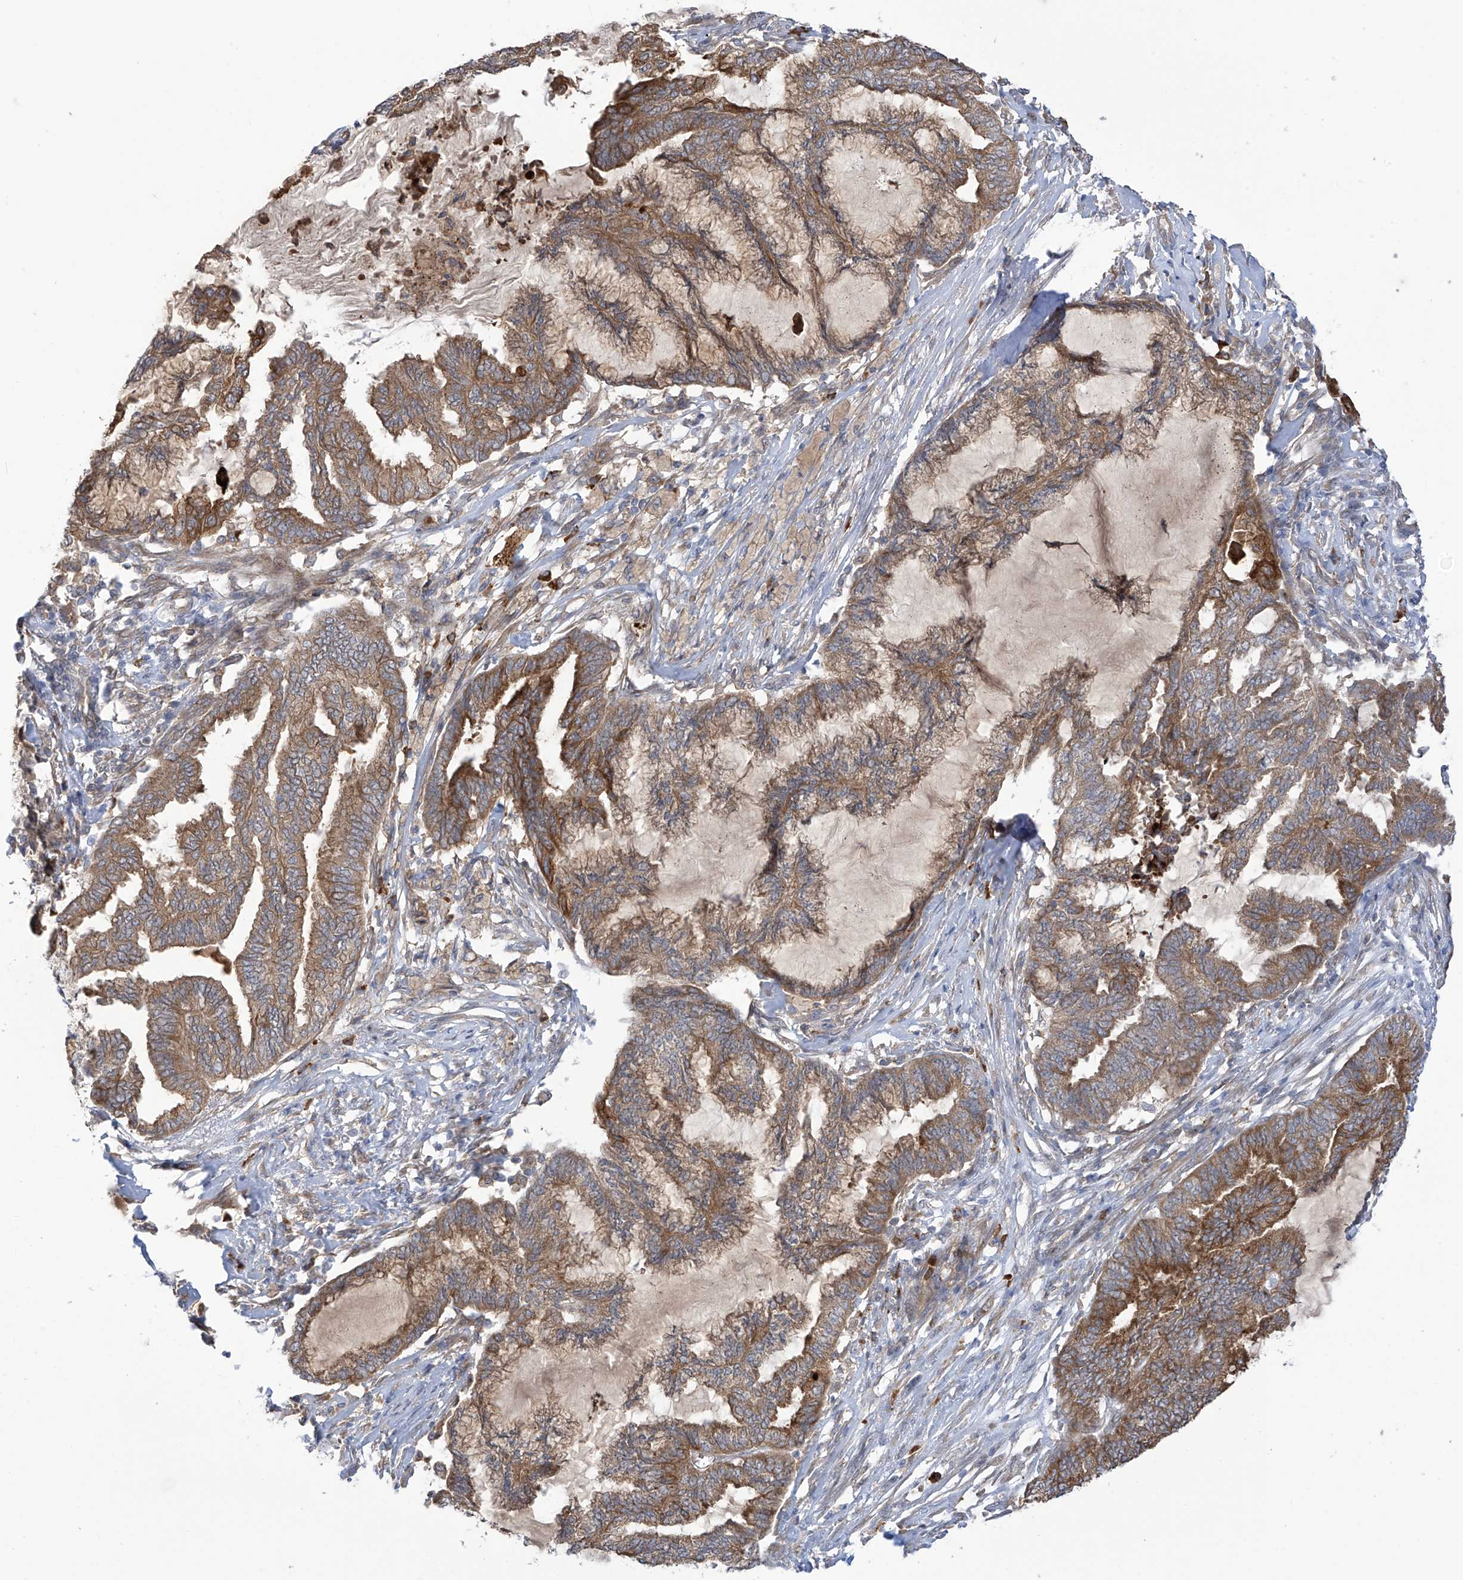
{"staining": {"intensity": "moderate", "quantity": "25%-75%", "location": "cytoplasmic/membranous"}, "tissue": "endometrial cancer", "cell_type": "Tumor cells", "image_type": "cancer", "snomed": [{"axis": "morphology", "description": "Adenocarcinoma, NOS"}, {"axis": "topography", "description": "Endometrium"}], "caption": "A brown stain labels moderate cytoplasmic/membranous staining of a protein in human endometrial cancer tumor cells.", "gene": "KIAA1522", "patient": {"sex": "female", "age": 86}}